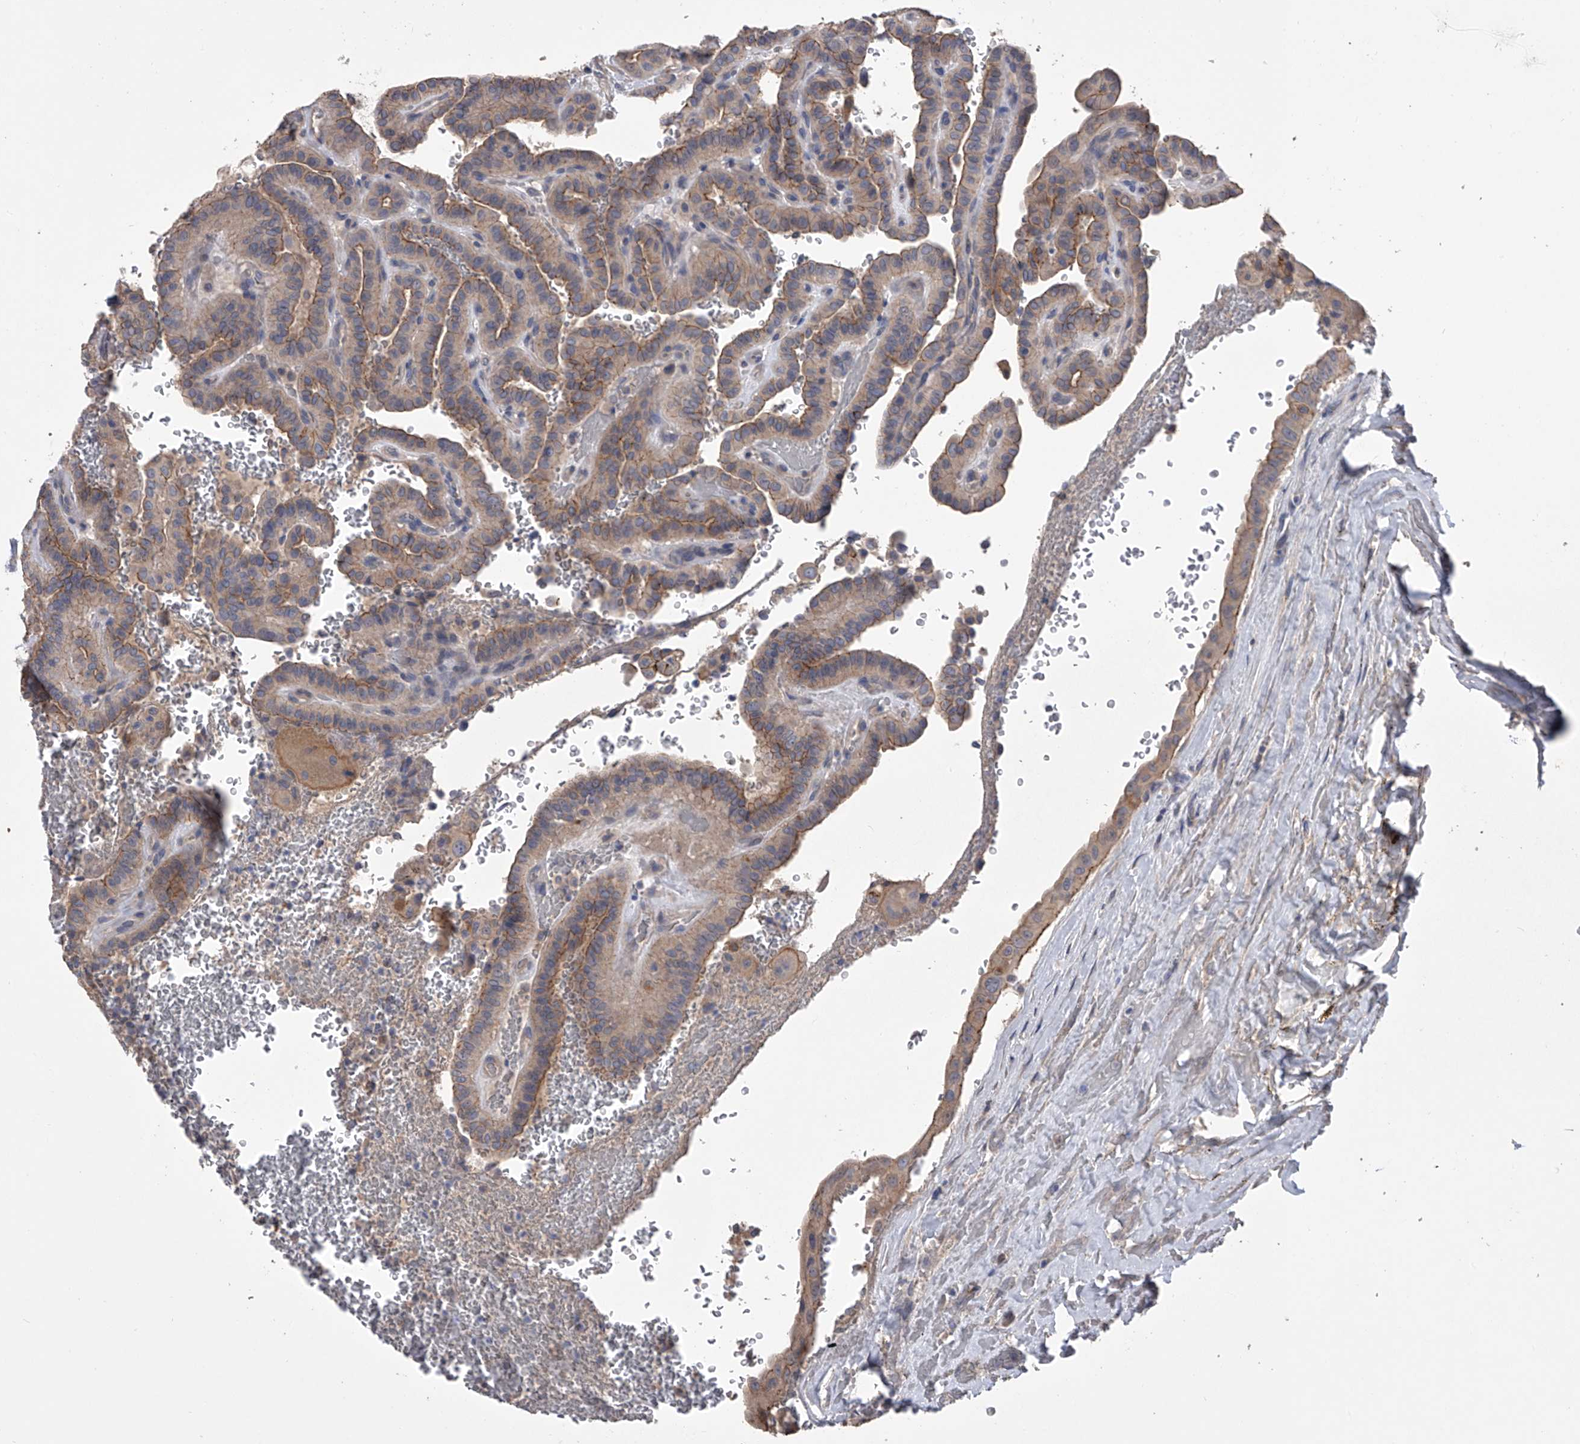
{"staining": {"intensity": "moderate", "quantity": ">75%", "location": "cytoplasmic/membranous"}, "tissue": "thyroid cancer", "cell_type": "Tumor cells", "image_type": "cancer", "snomed": [{"axis": "morphology", "description": "Papillary adenocarcinoma, NOS"}, {"axis": "topography", "description": "Thyroid gland"}], "caption": "Protein staining shows moderate cytoplasmic/membranous positivity in approximately >75% of tumor cells in papillary adenocarcinoma (thyroid). (Stains: DAB (3,3'-diaminobenzidine) in brown, nuclei in blue, Microscopy: brightfield microscopy at high magnification).", "gene": "ZNF343", "patient": {"sex": "male", "age": 77}}